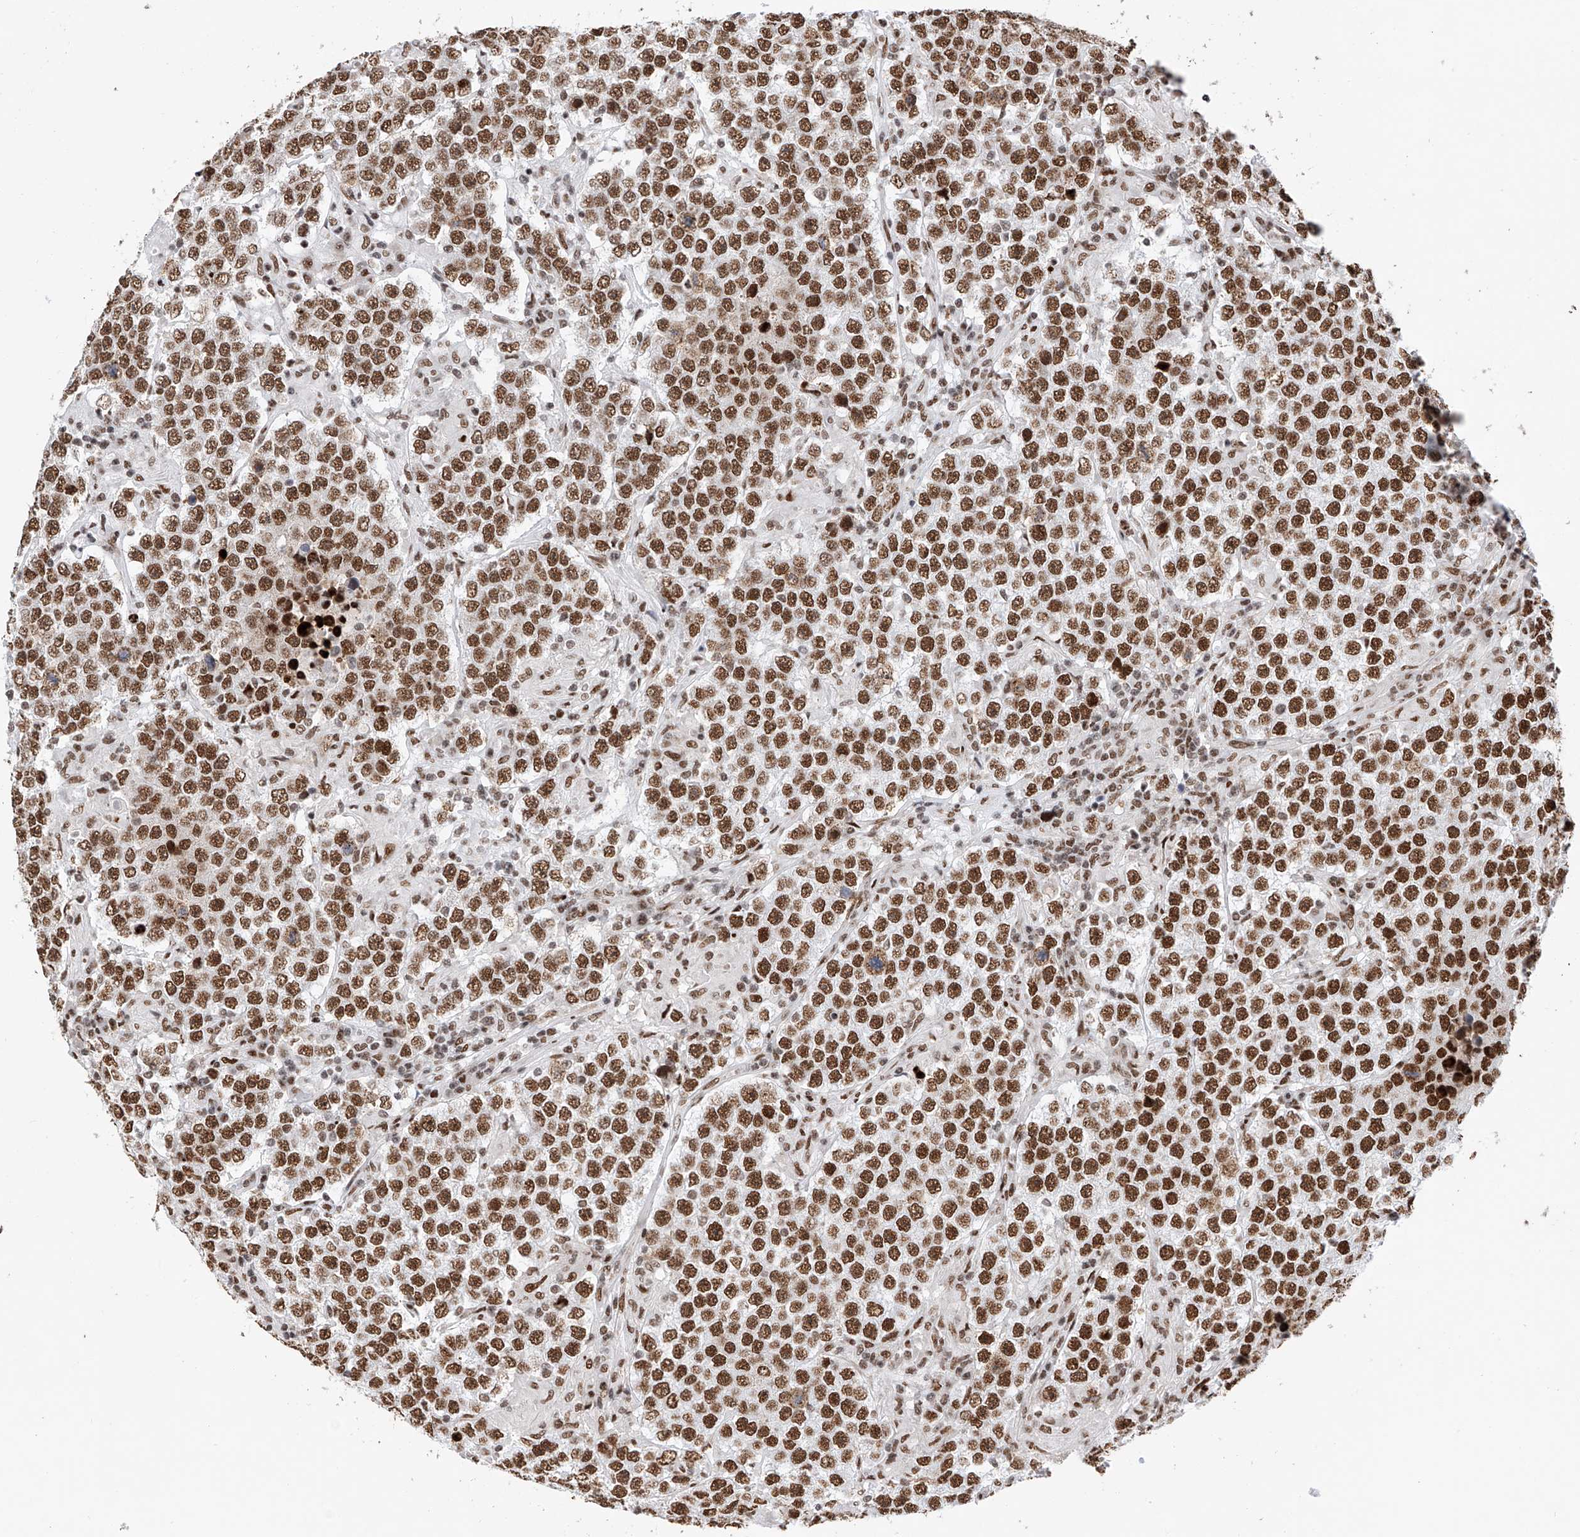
{"staining": {"intensity": "strong", "quantity": ">75%", "location": "nuclear"}, "tissue": "testis cancer", "cell_type": "Tumor cells", "image_type": "cancer", "snomed": [{"axis": "morphology", "description": "Normal tissue, NOS"}, {"axis": "morphology", "description": "Urothelial carcinoma, High grade"}, {"axis": "morphology", "description": "Seminoma, NOS"}, {"axis": "morphology", "description": "Carcinoma, Embryonal, NOS"}, {"axis": "topography", "description": "Urinary bladder"}, {"axis": "topography", "description": "Testis"}], "caption": "Testis embryonal carcinoma stained for a protein (brown) shows strong nuclear positive positivity in approximately >75% of tumor cells.", "gene": "SRSF6", "patient": {"sex": "male", "age": 41}}